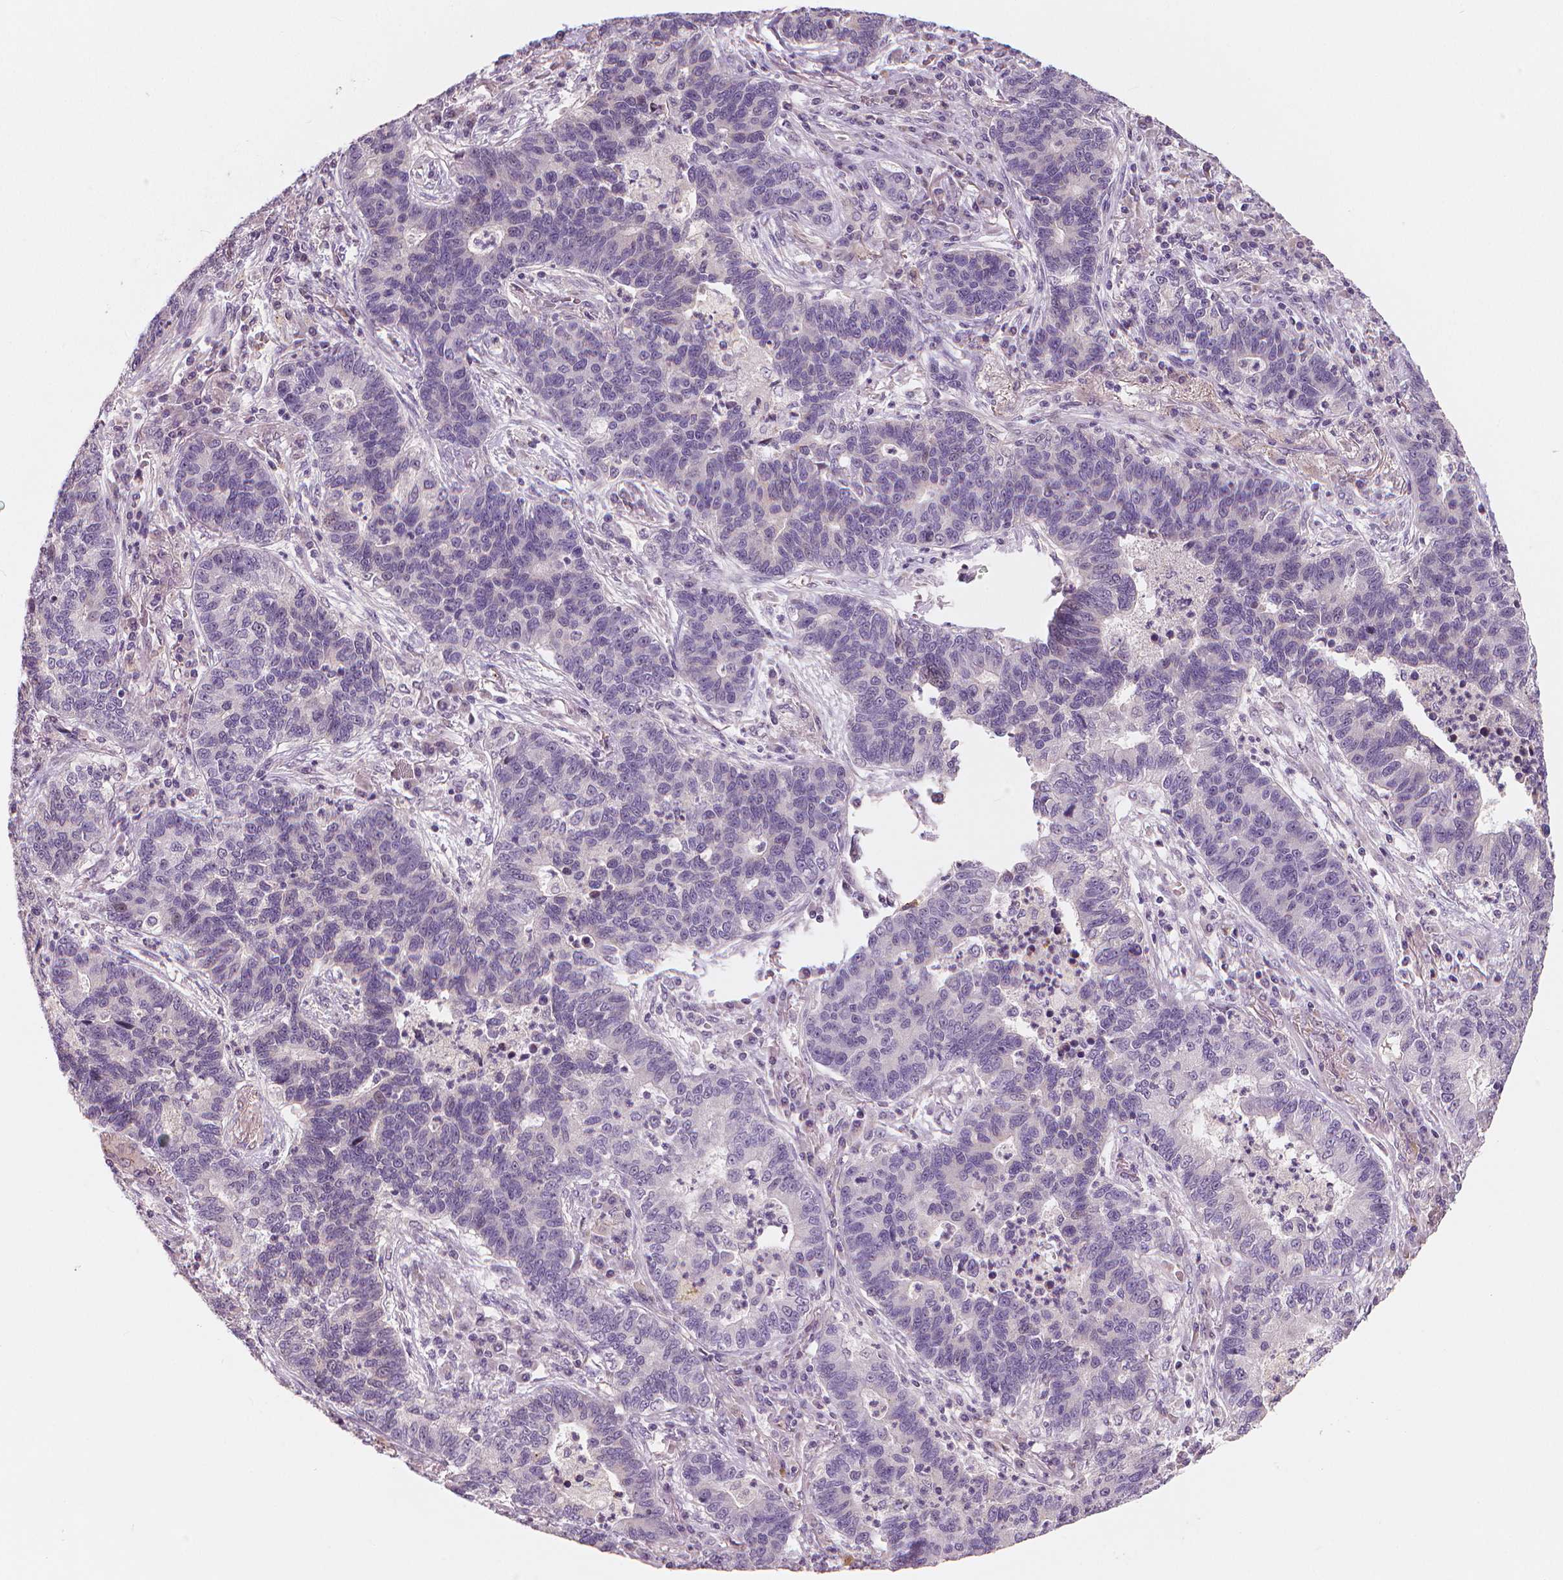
{"staining": {"intensity": "negative", "quantity": "none", "location": "none"}, "tissue": "lung cancer", "cell_type": "Tumor cells", "image_type": "cancer", "snomed": [{"axis": "morphology", "description": "Adenocarcinoma, NOS"}, {"axis": "topography", "description": "Lung"}], "caption": "Tumor cells show no significant staining in lung cancer (adenocarcinoma).", "gene": "RNASE7", "patient": {"sex": "female", "age": 57}}